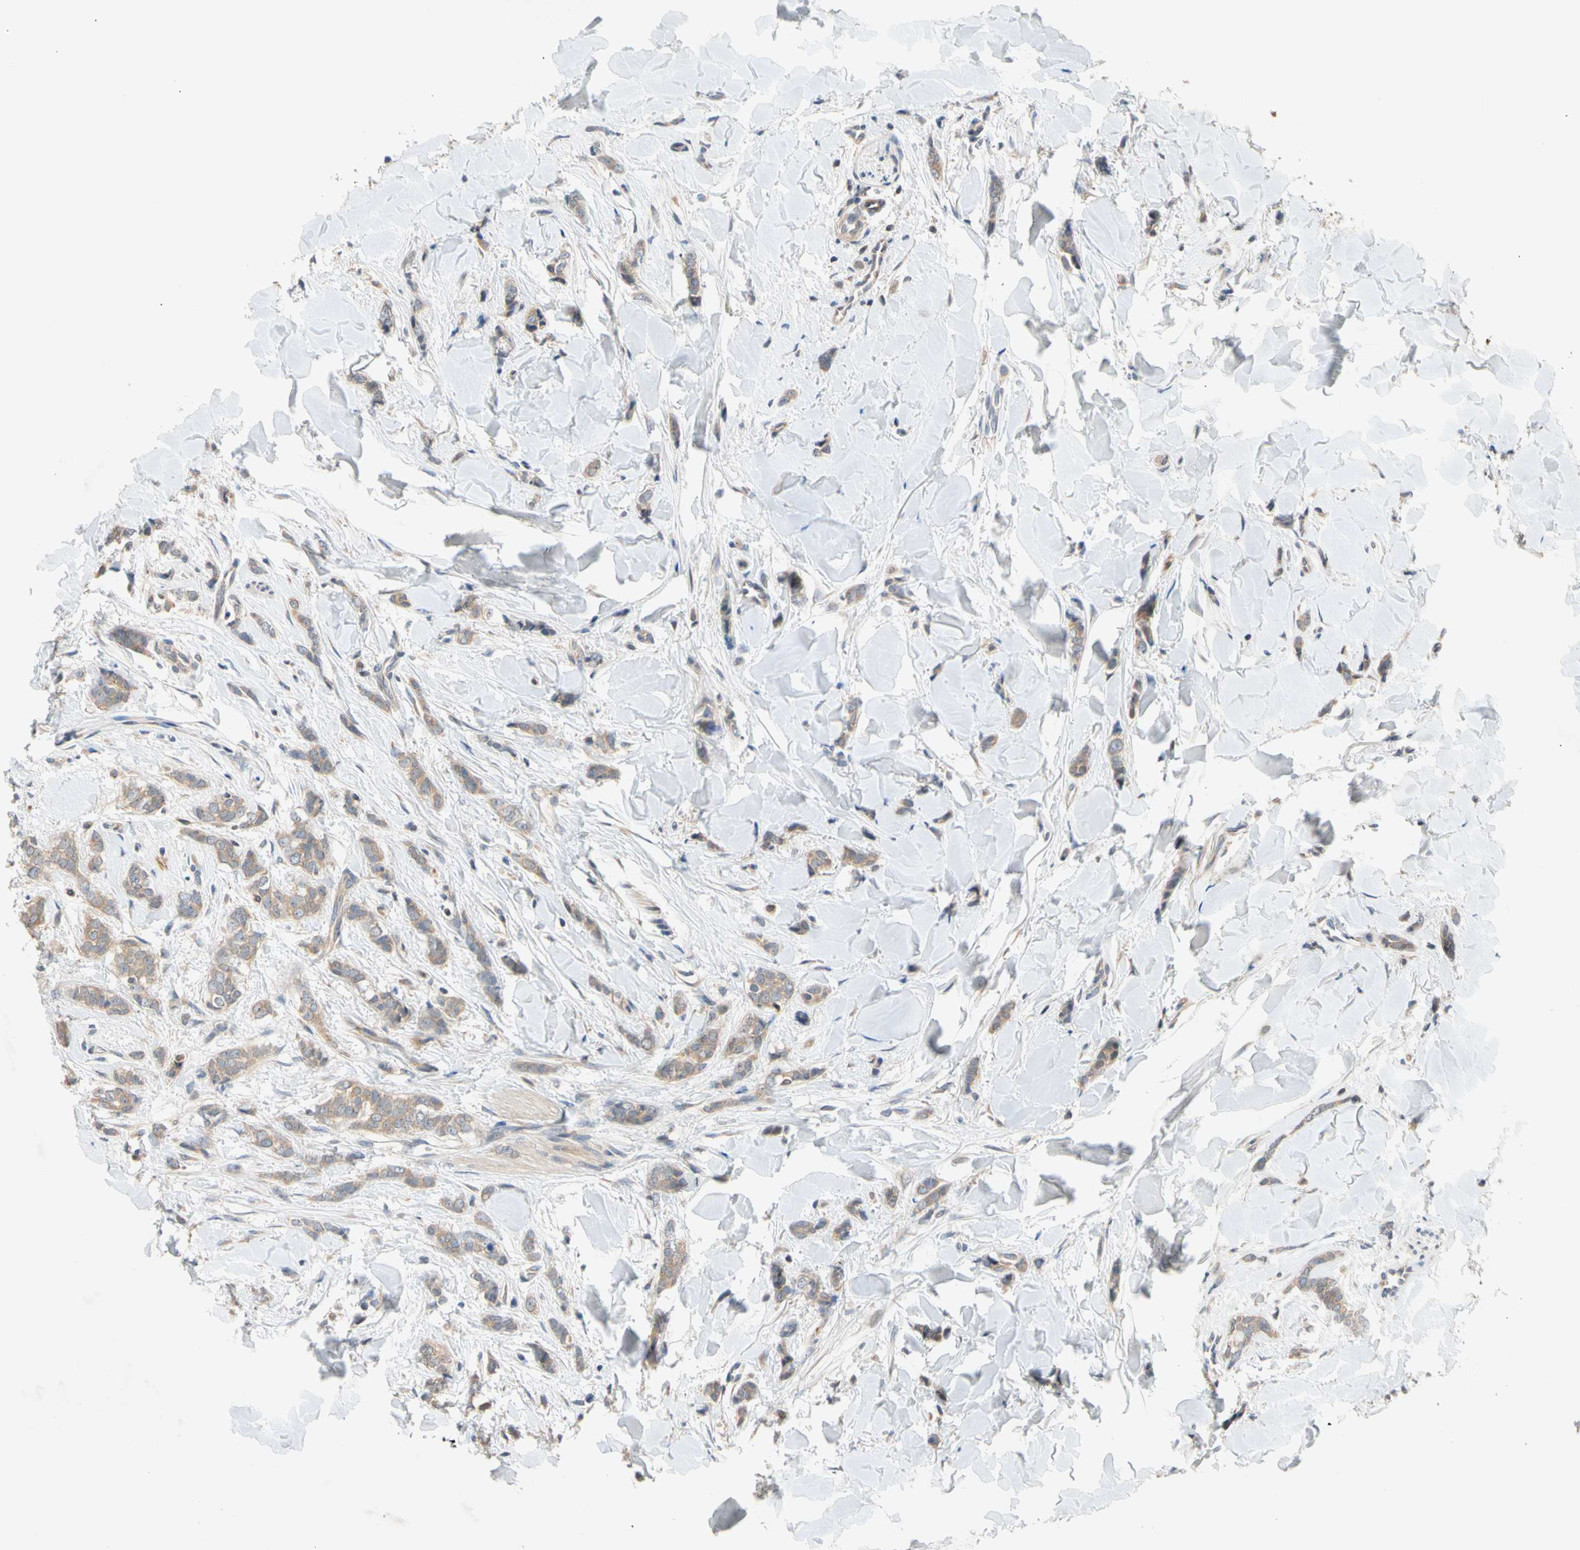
{"staining": {"intensity": "weak", "quantity": ">75%", "location": "cytoplasmic/membranous"}, "tissue": "breast cancer", "cell_type": "Tumor cells", "image_type": "cancer", "snomed": [{"axis": "morphology", "description": "Lobular carcinoma"}, {"axis": "topography", "description": "Skin"}, {"axis": "topography", "description": "Breast"}], "caption": "About >75% of tumor cells in breast cancer display weak cytoplasmic/membranous protein positivity as visualized by brown immunohistochemical staining.", "gene": "CNST", "patient": {"sex": "female", "age": 46}}